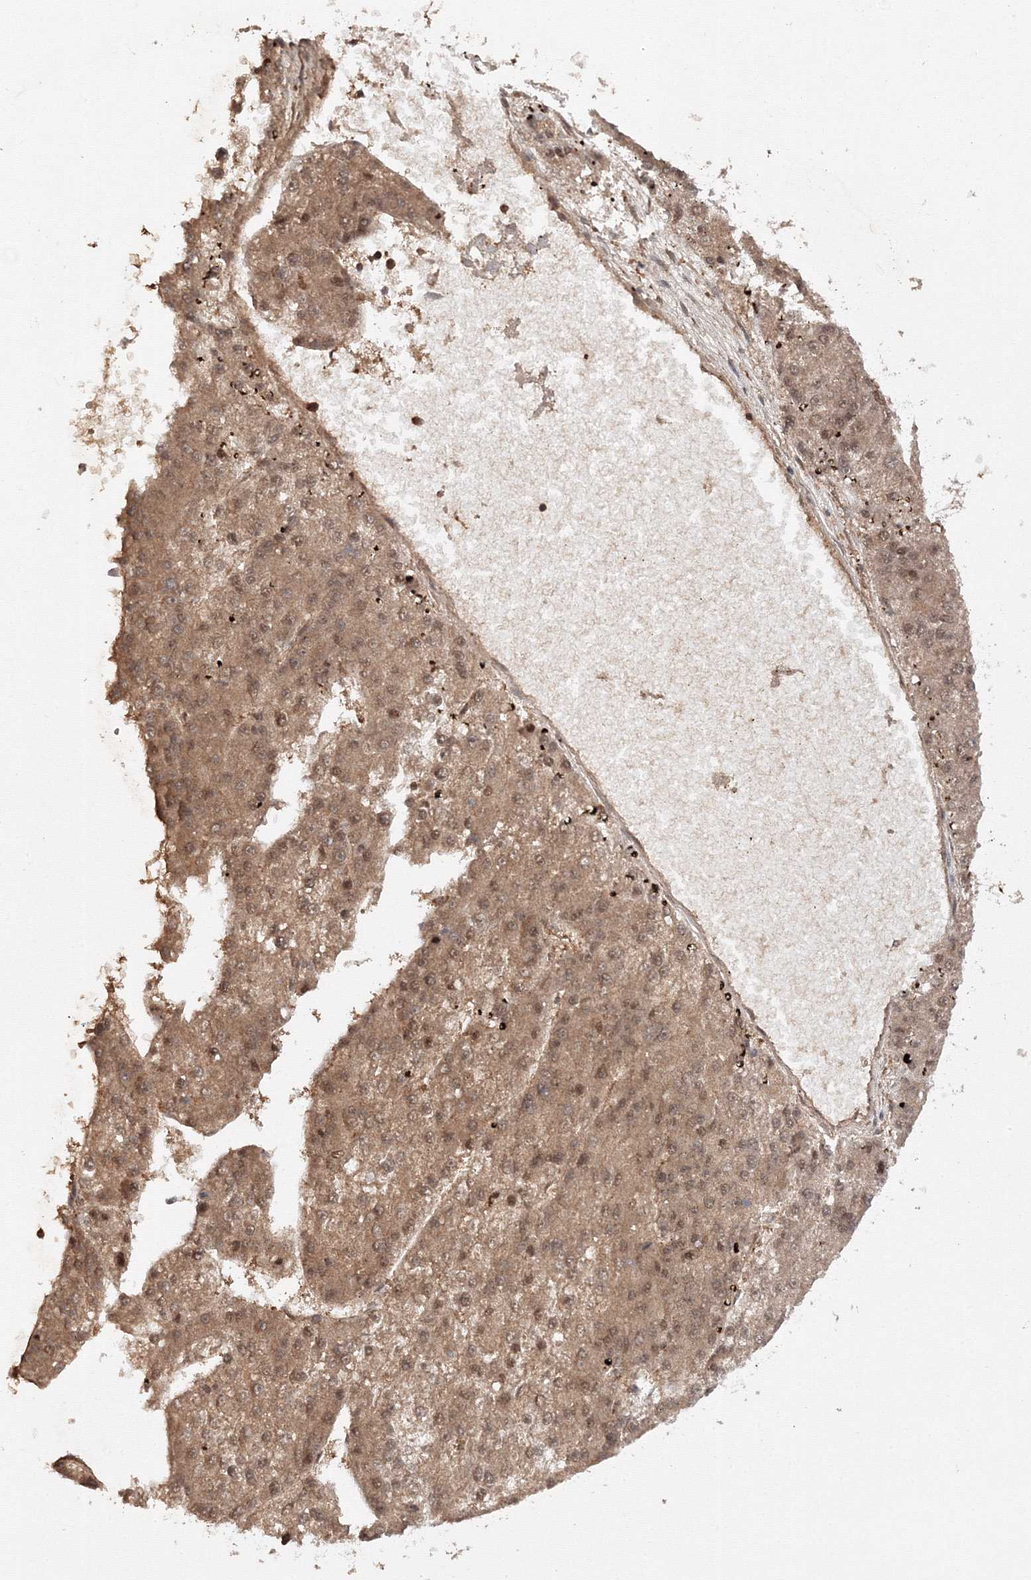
{"staining": {"intensity": "moderate", "quantity": ">75%", "location": "cytoplasmic/membranous,nuclear"}, "tissue": "liver cancer", "cell_type": "Tumor cells", "image_type": "cancer", "snomed": [{"axis": "morphology", "description": "Carcinoma, Hepatocellular, NOS"}, {"axis": "topography", "description": "Liver"}], "caption": "High-power microscopy captured an IHC histopathology image of liver hepatocellular carcinoma, revealing moderate cytoplasmic/membranous and nuclear positivity in about >75% of tumor cells.", "gene": "DDO", "patient": {"sex": "female", "age": 73}}